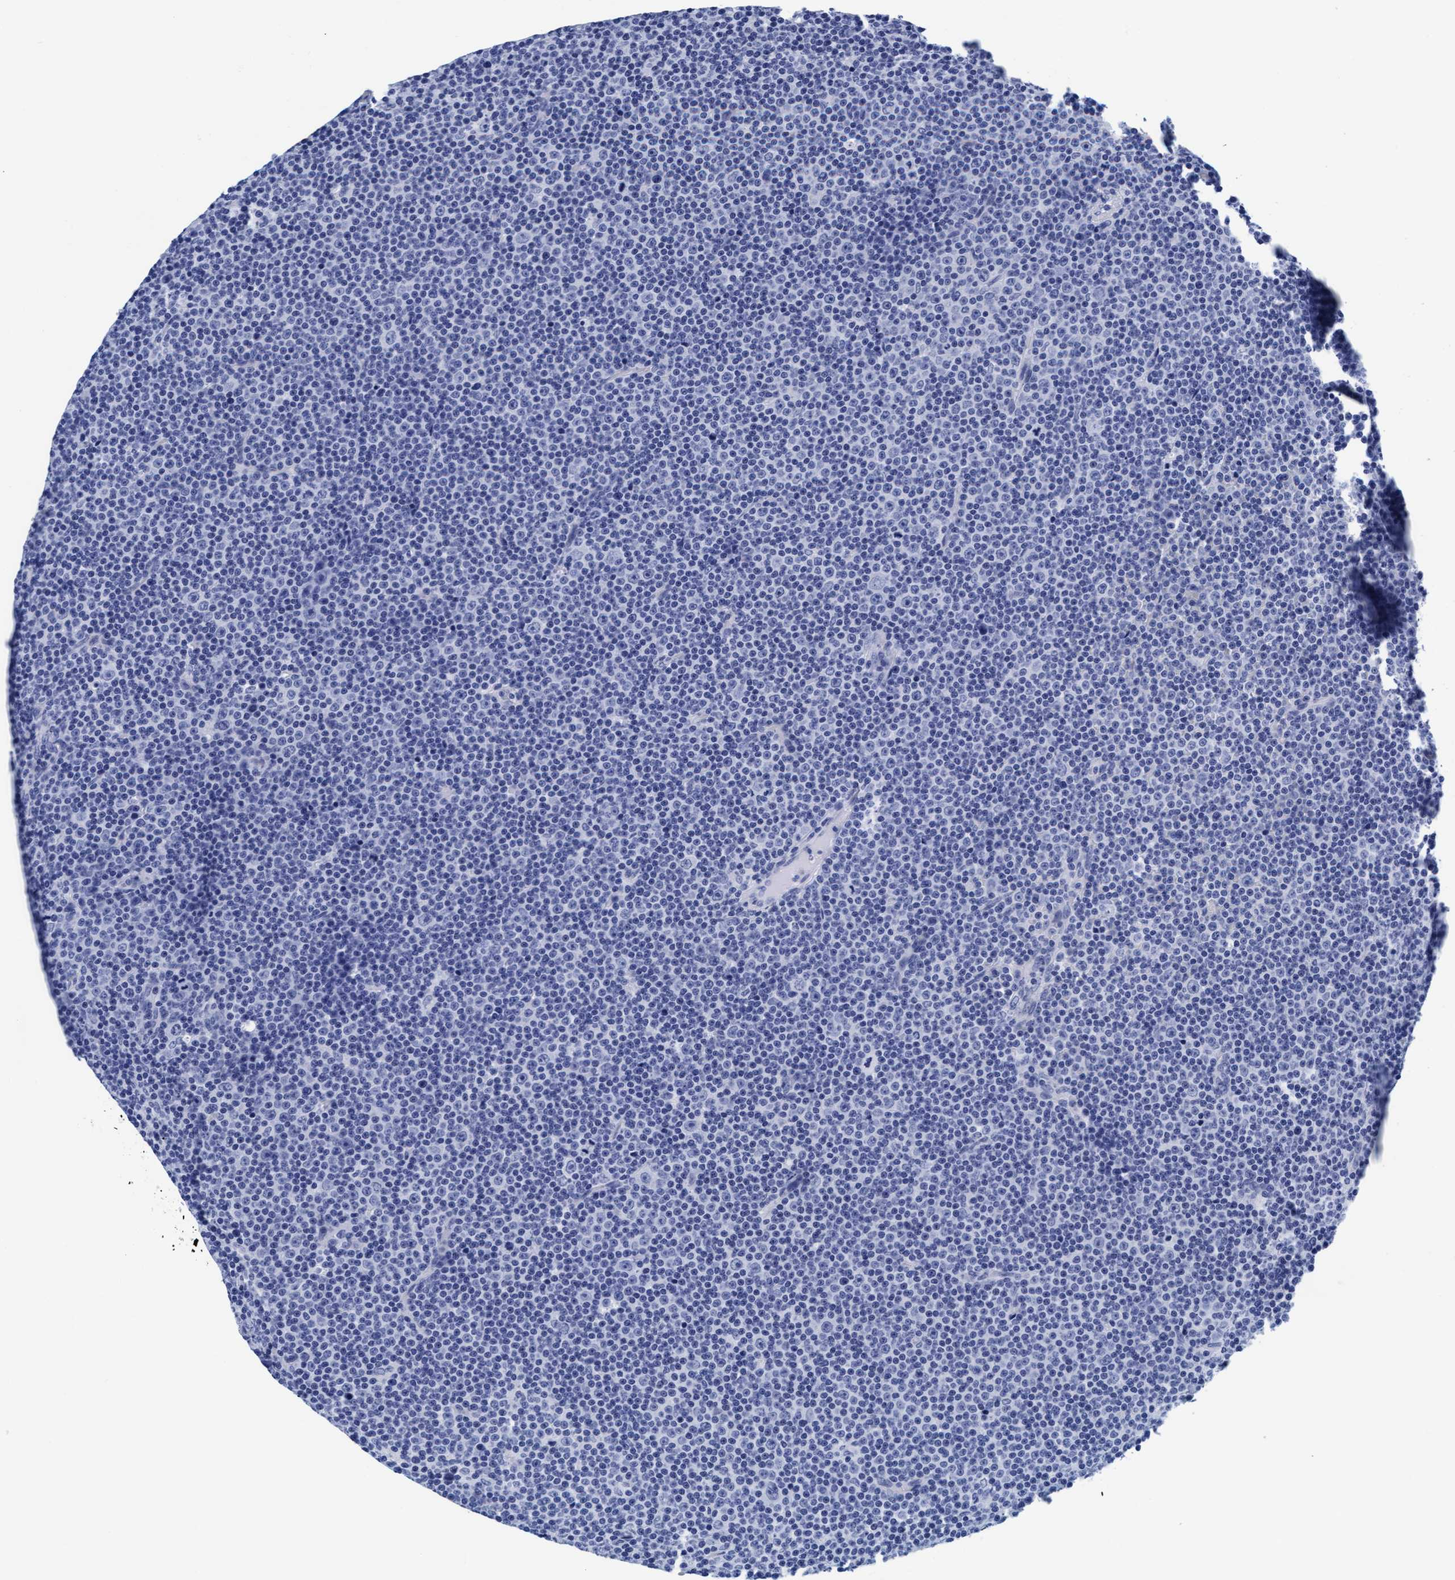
{"staining": {"intensity": "negative", "quantity": "none", "location": "none"}, "tissue": "lymphoma", "cell_type": "Tumor cells", "image_type": "cancer", "snomed": [{"axis": "morphology", "description": "Malignant lymphoma, non-Hodgkin's type, Low grade"}, {"axis": "topography", "description": "Lymph node"}], "caption": "The micrograph reveals no significant positivity in tumor cells of low-grade malignant lymphoma, non-Hodgkin's type.", "gene": "ARSG", "patient": {"sex": "female", "age": 67}}